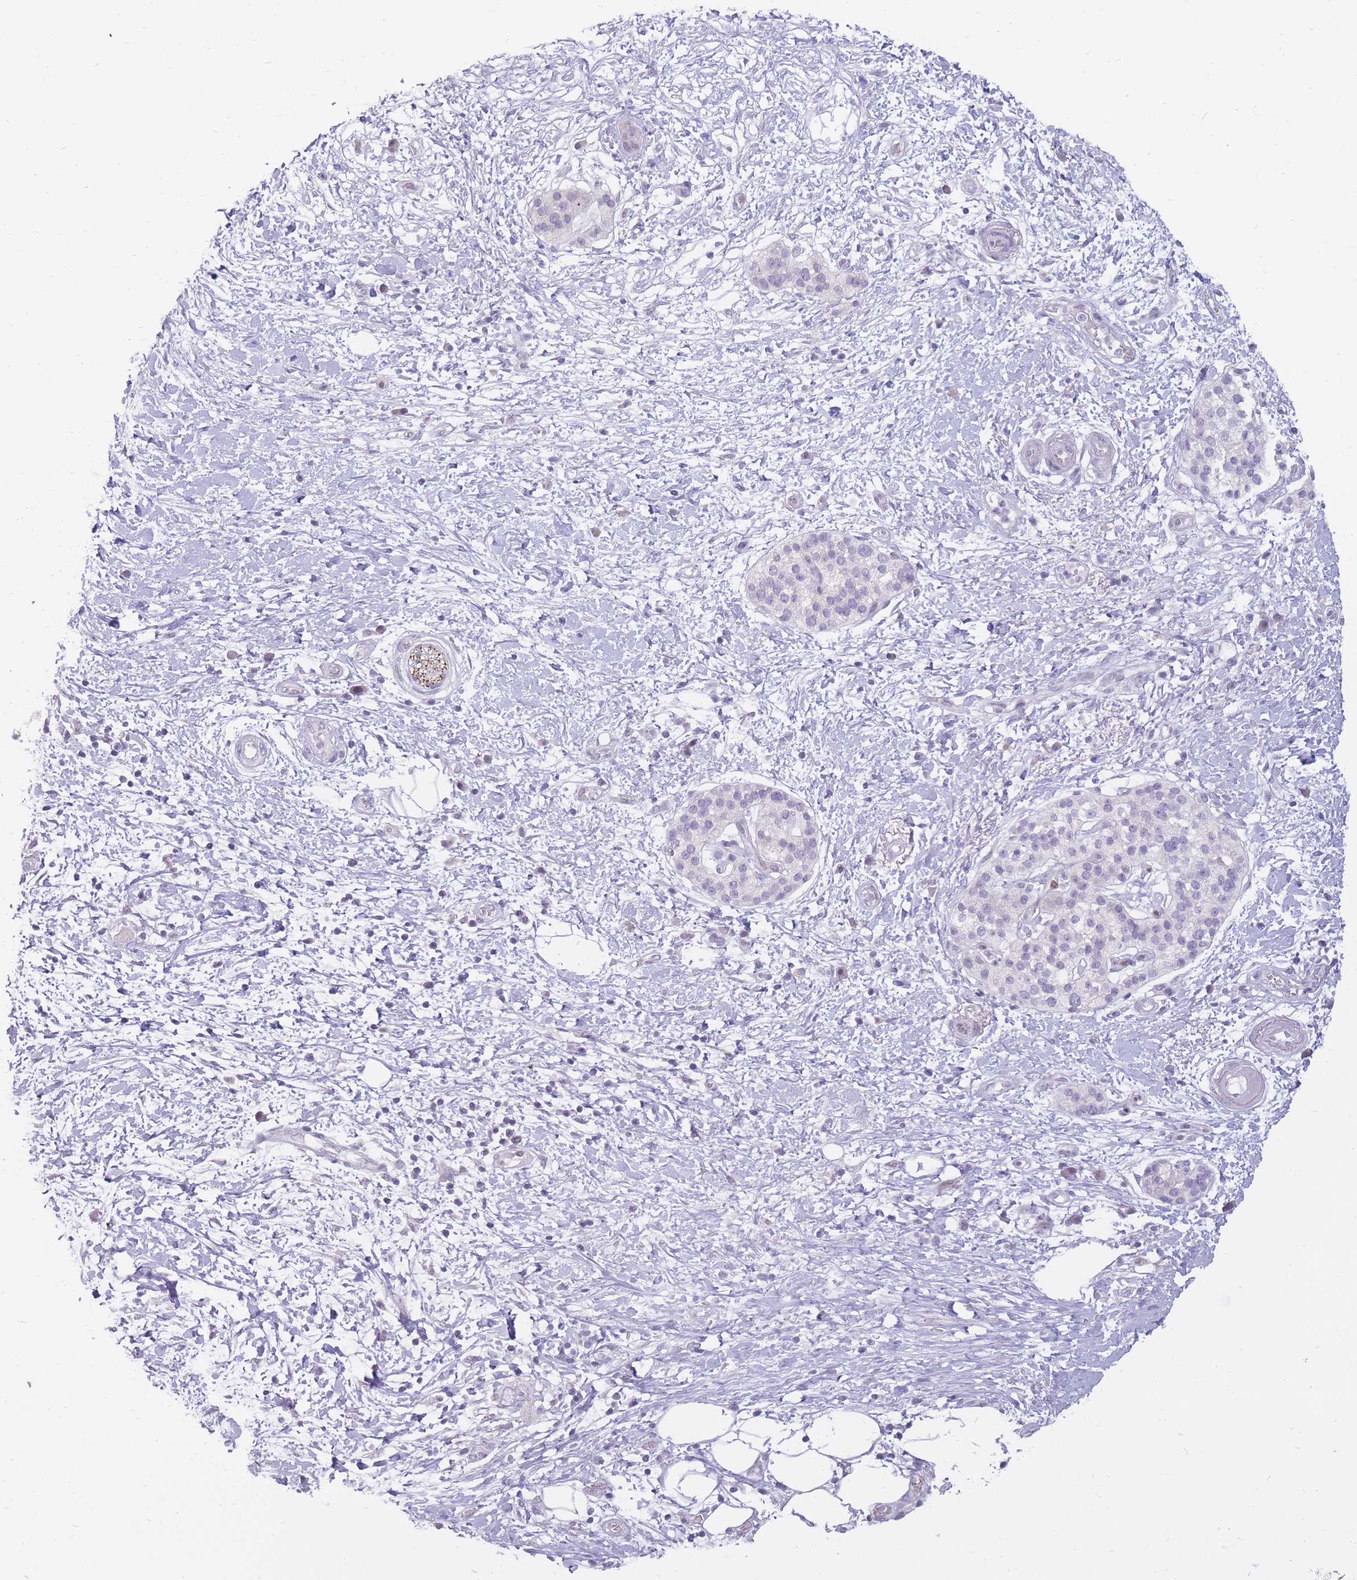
{"staining": {"intensity": "negative", "quantity": "none", "location": "none"}, "tissue": "pancreatic cancer", "cell_type": "Tumor cells", "image_type": "cancer", "snomed": [{"axis": "morphology", "description": "Adenocarcinoma, NOS"}, {"axis": "topography", "description": "Pancreas"}], "caption": "A high-resolution photomicrograph shows IHC staining of pancreatic cancer, which demonstrates no significant positivity in tumor cells.", "gene": "POMZP3", "patient": {"sex": "female", "age": 73}}